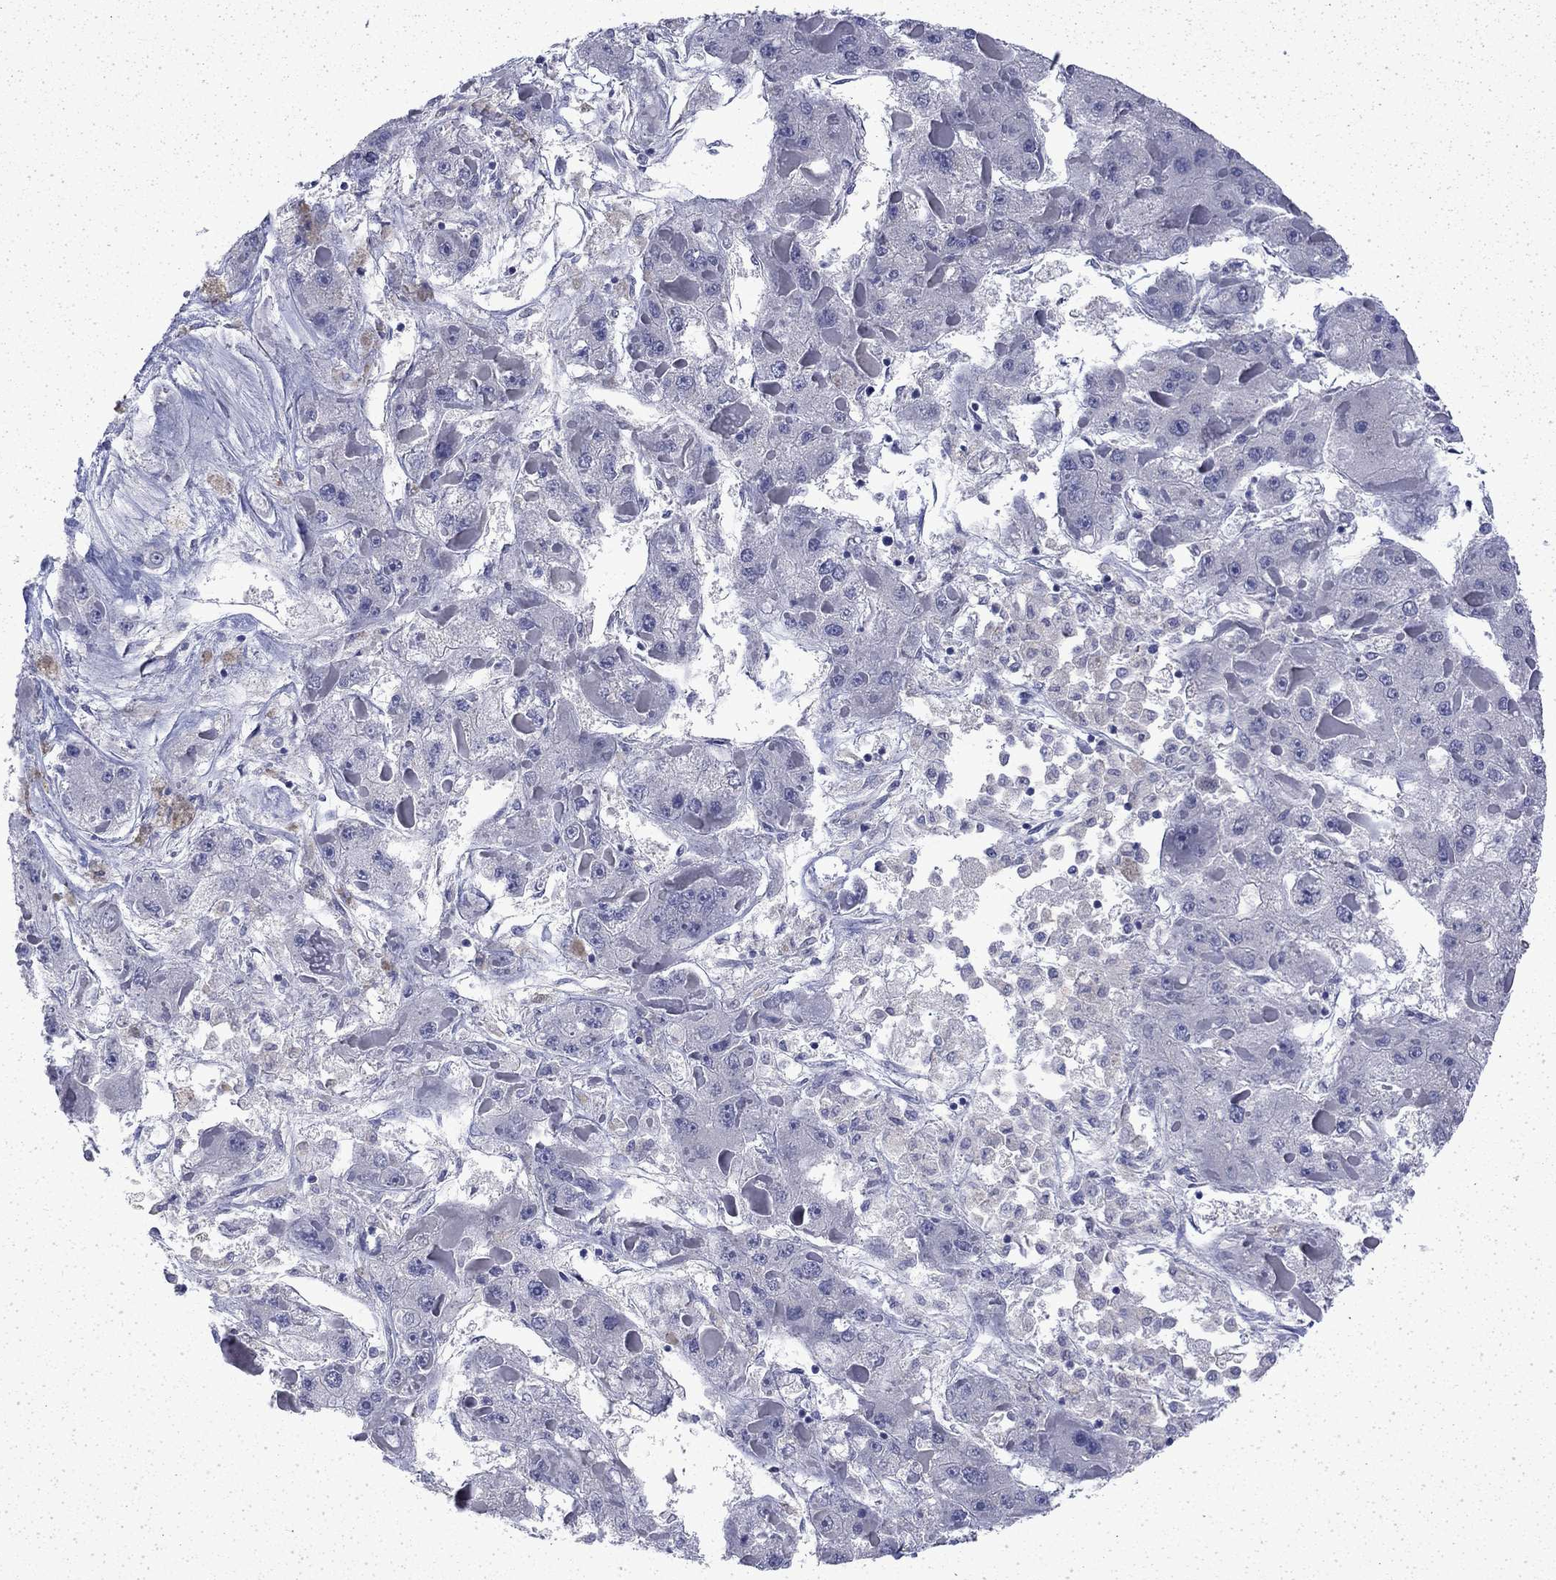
{"staining": {"intensity": "negative", "quantity": "none", "location": "none"}, "tissue": "liver cancer", "cell_type": "Tumor cells", "image_type": "cancer", "snomed": [{"axis": "morphology", "description": "Carcinoma, Hepatocellular, NOS"}, {"axis": "topography", "description": "Liver"}], "caption": "Hepatocellular carcinoma (liver) was stained to show a protein in brown. There is no significant expression in tumor cells.", "gene": "ENPP6", "patient": {"sex": "female", "age": 73}}